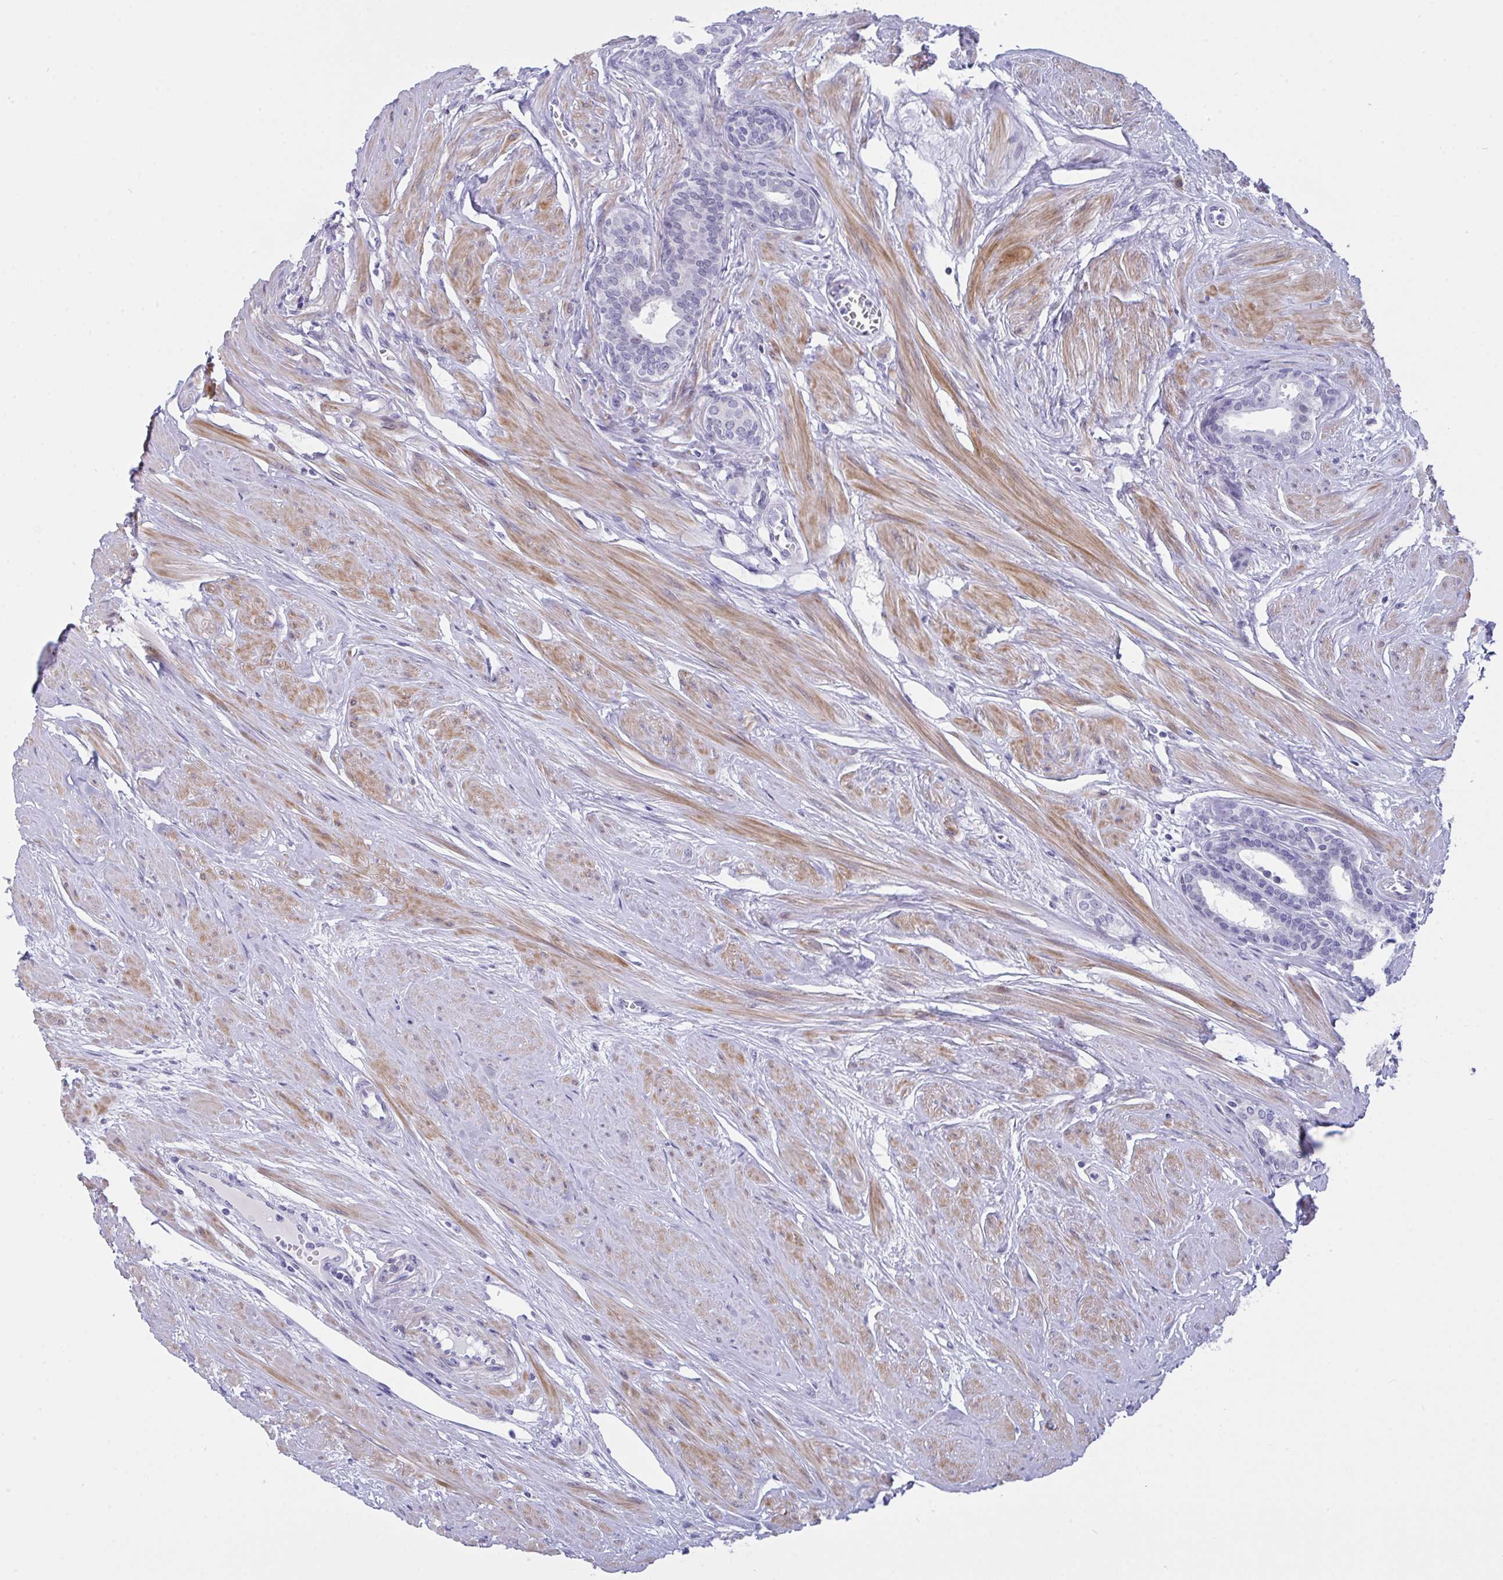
{"staining": {"intensity": "negative", "quantity": "none", "location": "none"}, "tissue": "prostate", "cell_type": "Glandular cells", "image_type": "normal", "snomed": [{"axis": "morphology", "description": "Normal tissue, NOS"}, {"axis": "topography", "description": "Prostate"}, {"axis": "topography", "description": "Peripheral nerve tissue"}], "caption": "IHC image of benign prostate: human prostate stained with DAB (3,3'-diaminobenzidine) demonstrates no significant protein staining in glandular cells.", "gene": "FBXL22", "patient": {"sex": "male", "age": 55}}